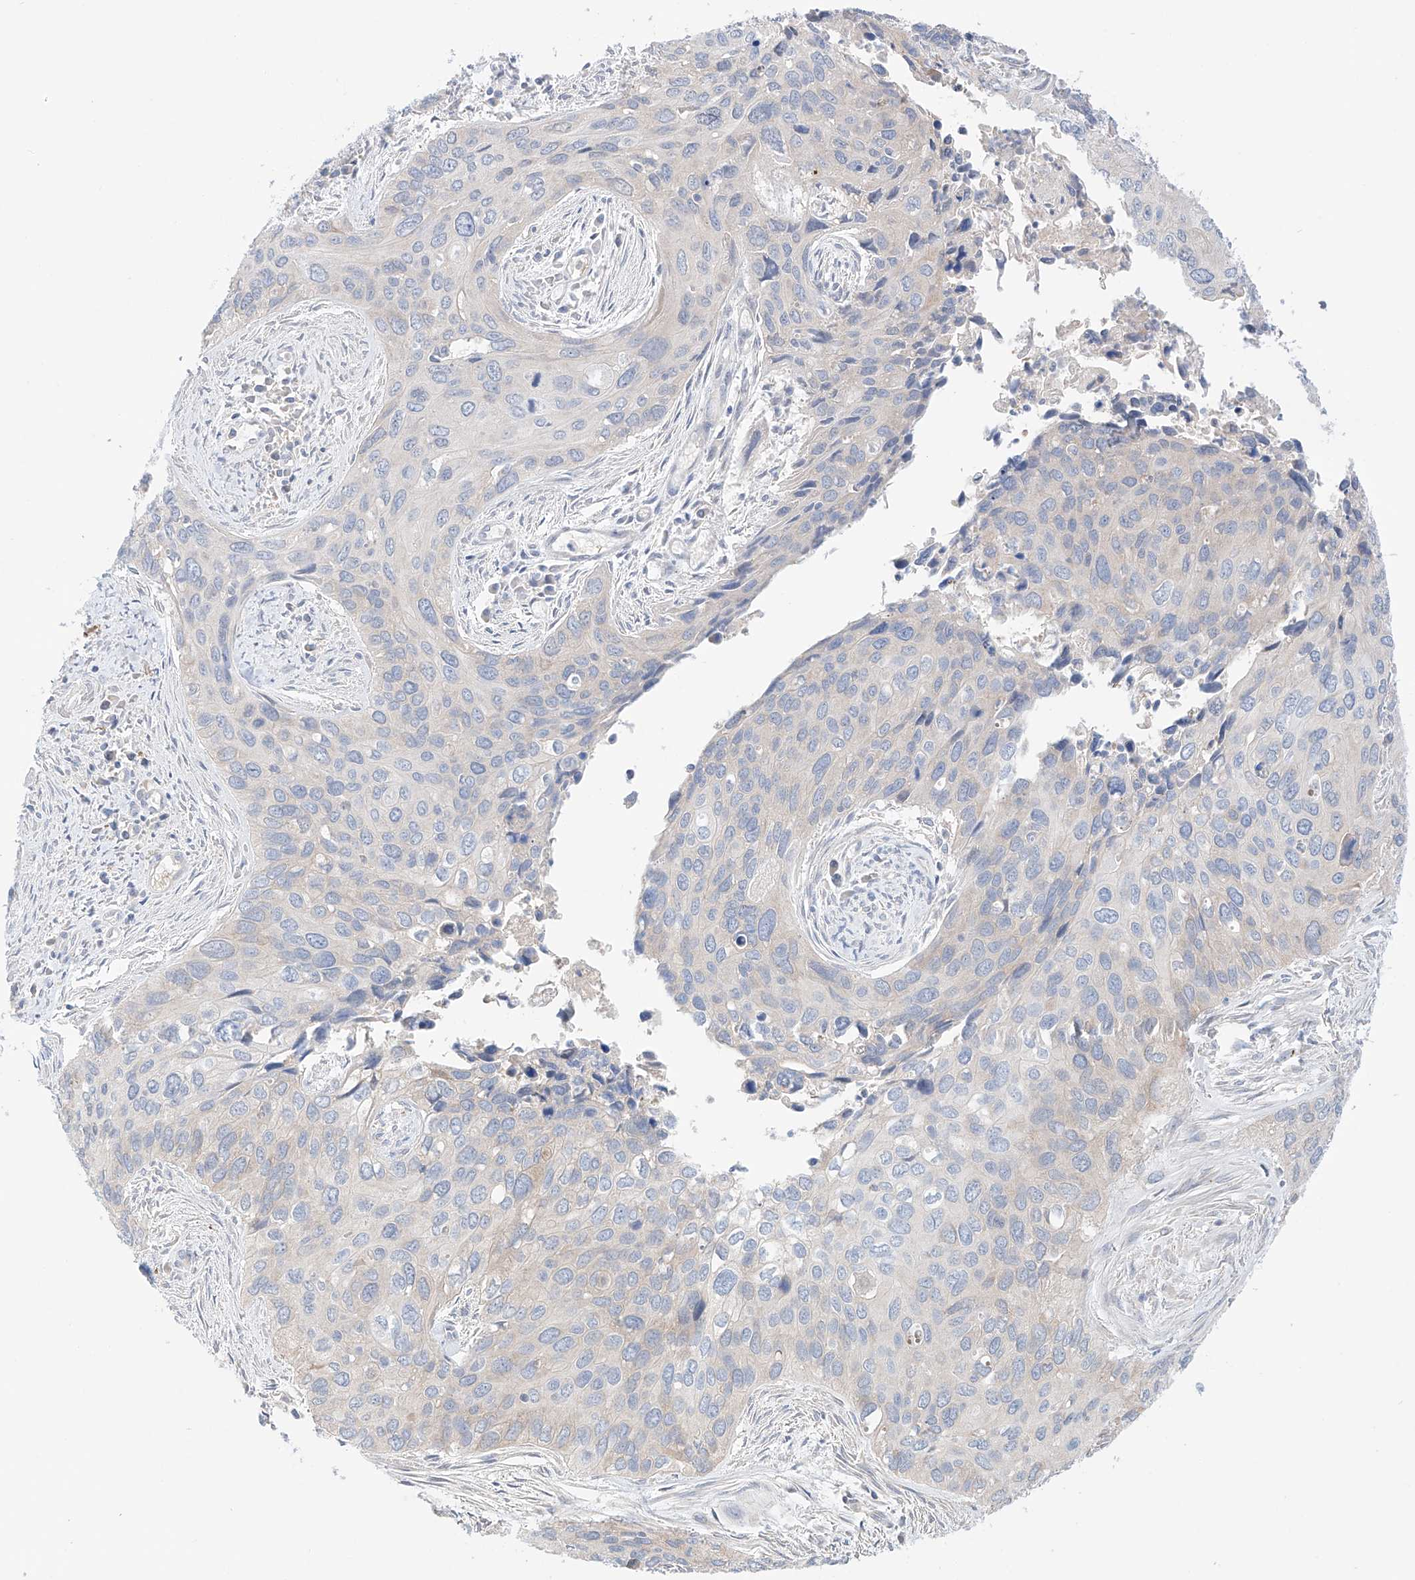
{"staining": {"intensity": "negative", "quantity": "none", "location": "none"}, "tissue": "cervical cancer", "cell_type": "Tumor cells", "image_type": "cancer", "snomed": [{"axis": "morphology", "description": "Squamous cell carcinoma, NOS"}, {"axis": "topography", "description": "Cervix"}], "caption": "DAB immunohistochemical staining of cervical cancer demonstrates no significant staining in tumor cells.", "gene": "PGGT1B", "patient": {"sex": "female", "age": 55}}